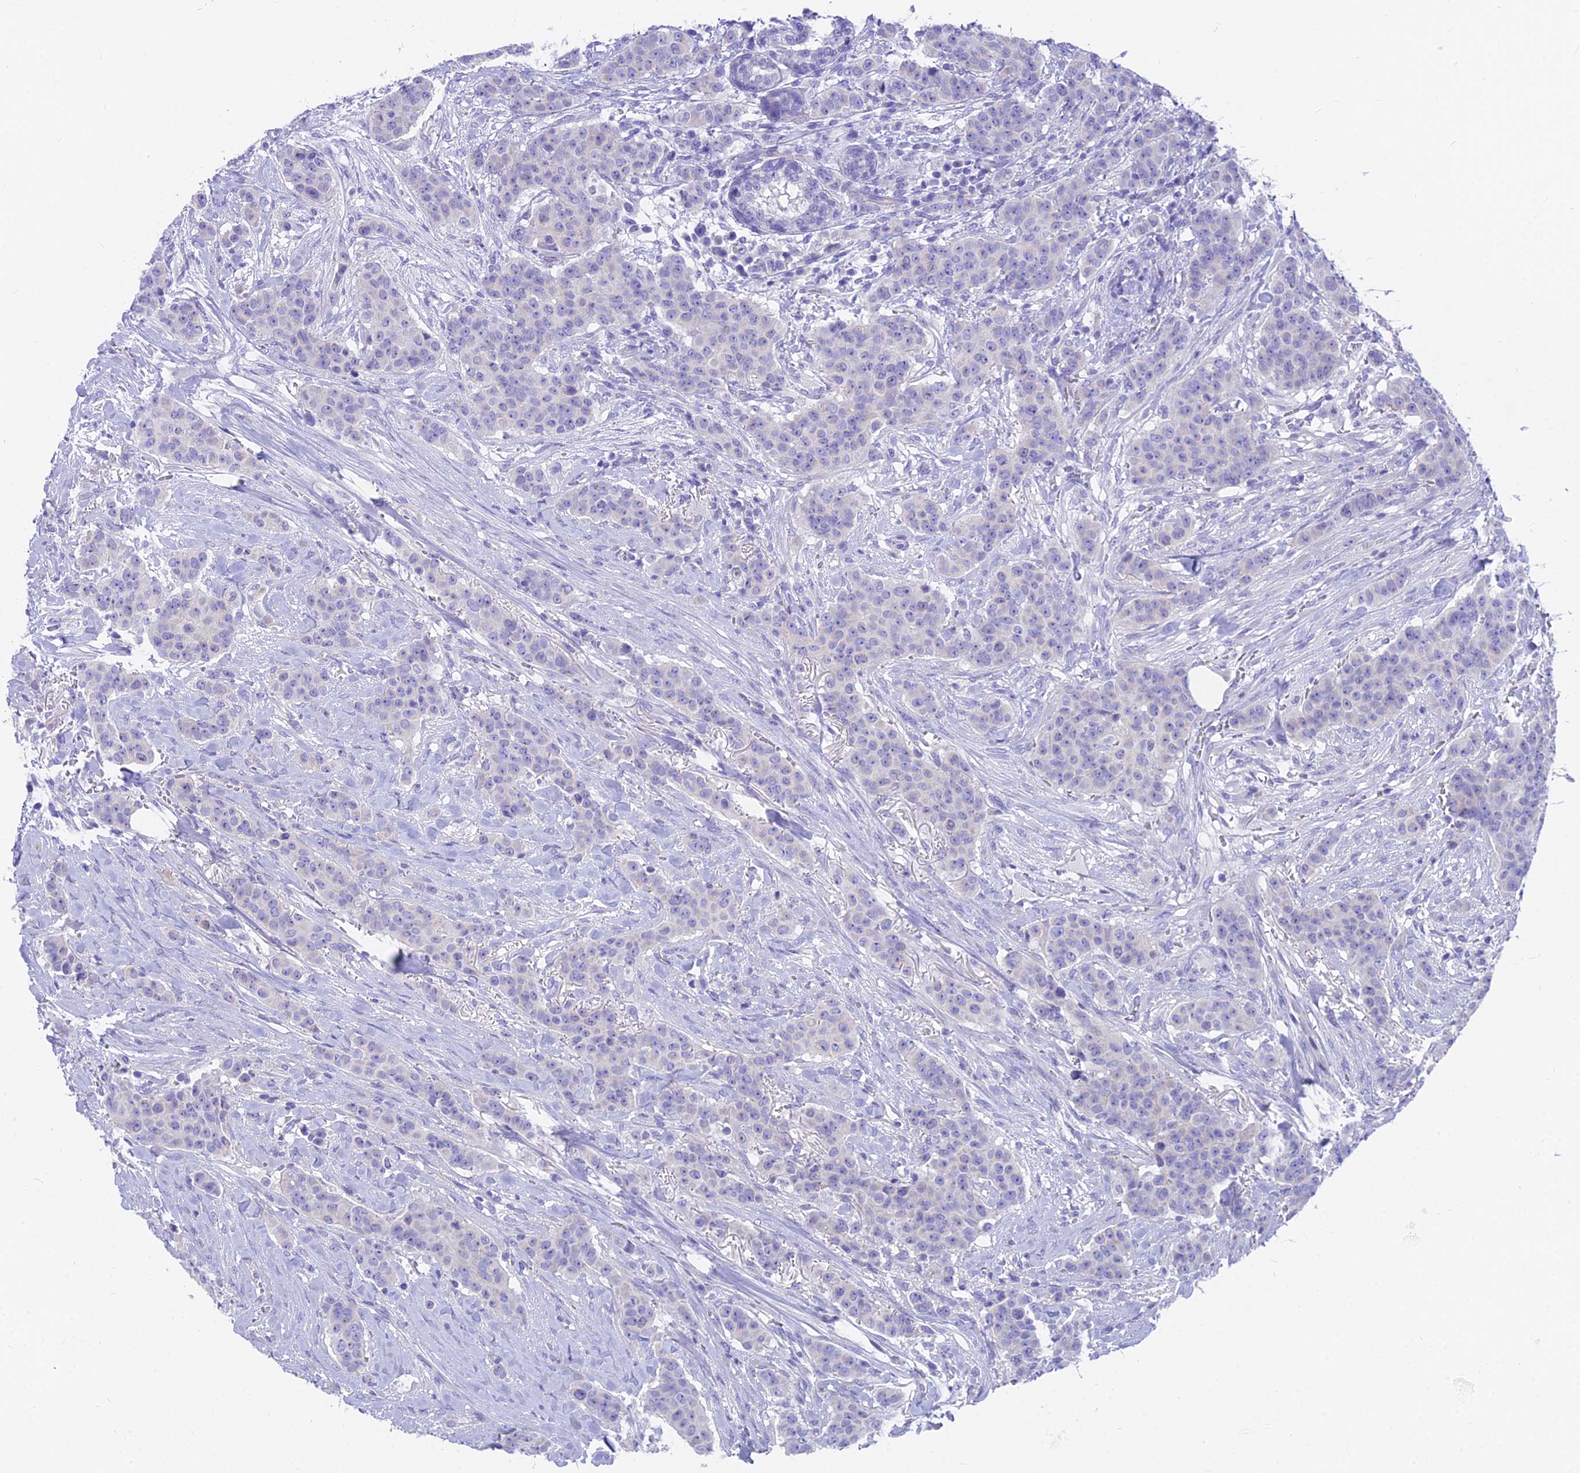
{"staining": {"intensity": "negative", "quantity": "none", "location": "none"}, "tissue": "breast cancer", "cell_type": "Tumor cells", "image_type": "cancer", "snomed": [{"axis": "morphology", "description": "Duct carcinoma"}, {"axis": "topography", "description": "Breast"}], "caption": "Breast cancer (intraductal carcinoma) was stained to show a protein in brown. There is no significant positivity in tumor cells. (DAB immunohistochemistry with hematoxylin counter stain).", "gene": "FAM168B", "patient": {"sex": "female", "age": 40}}